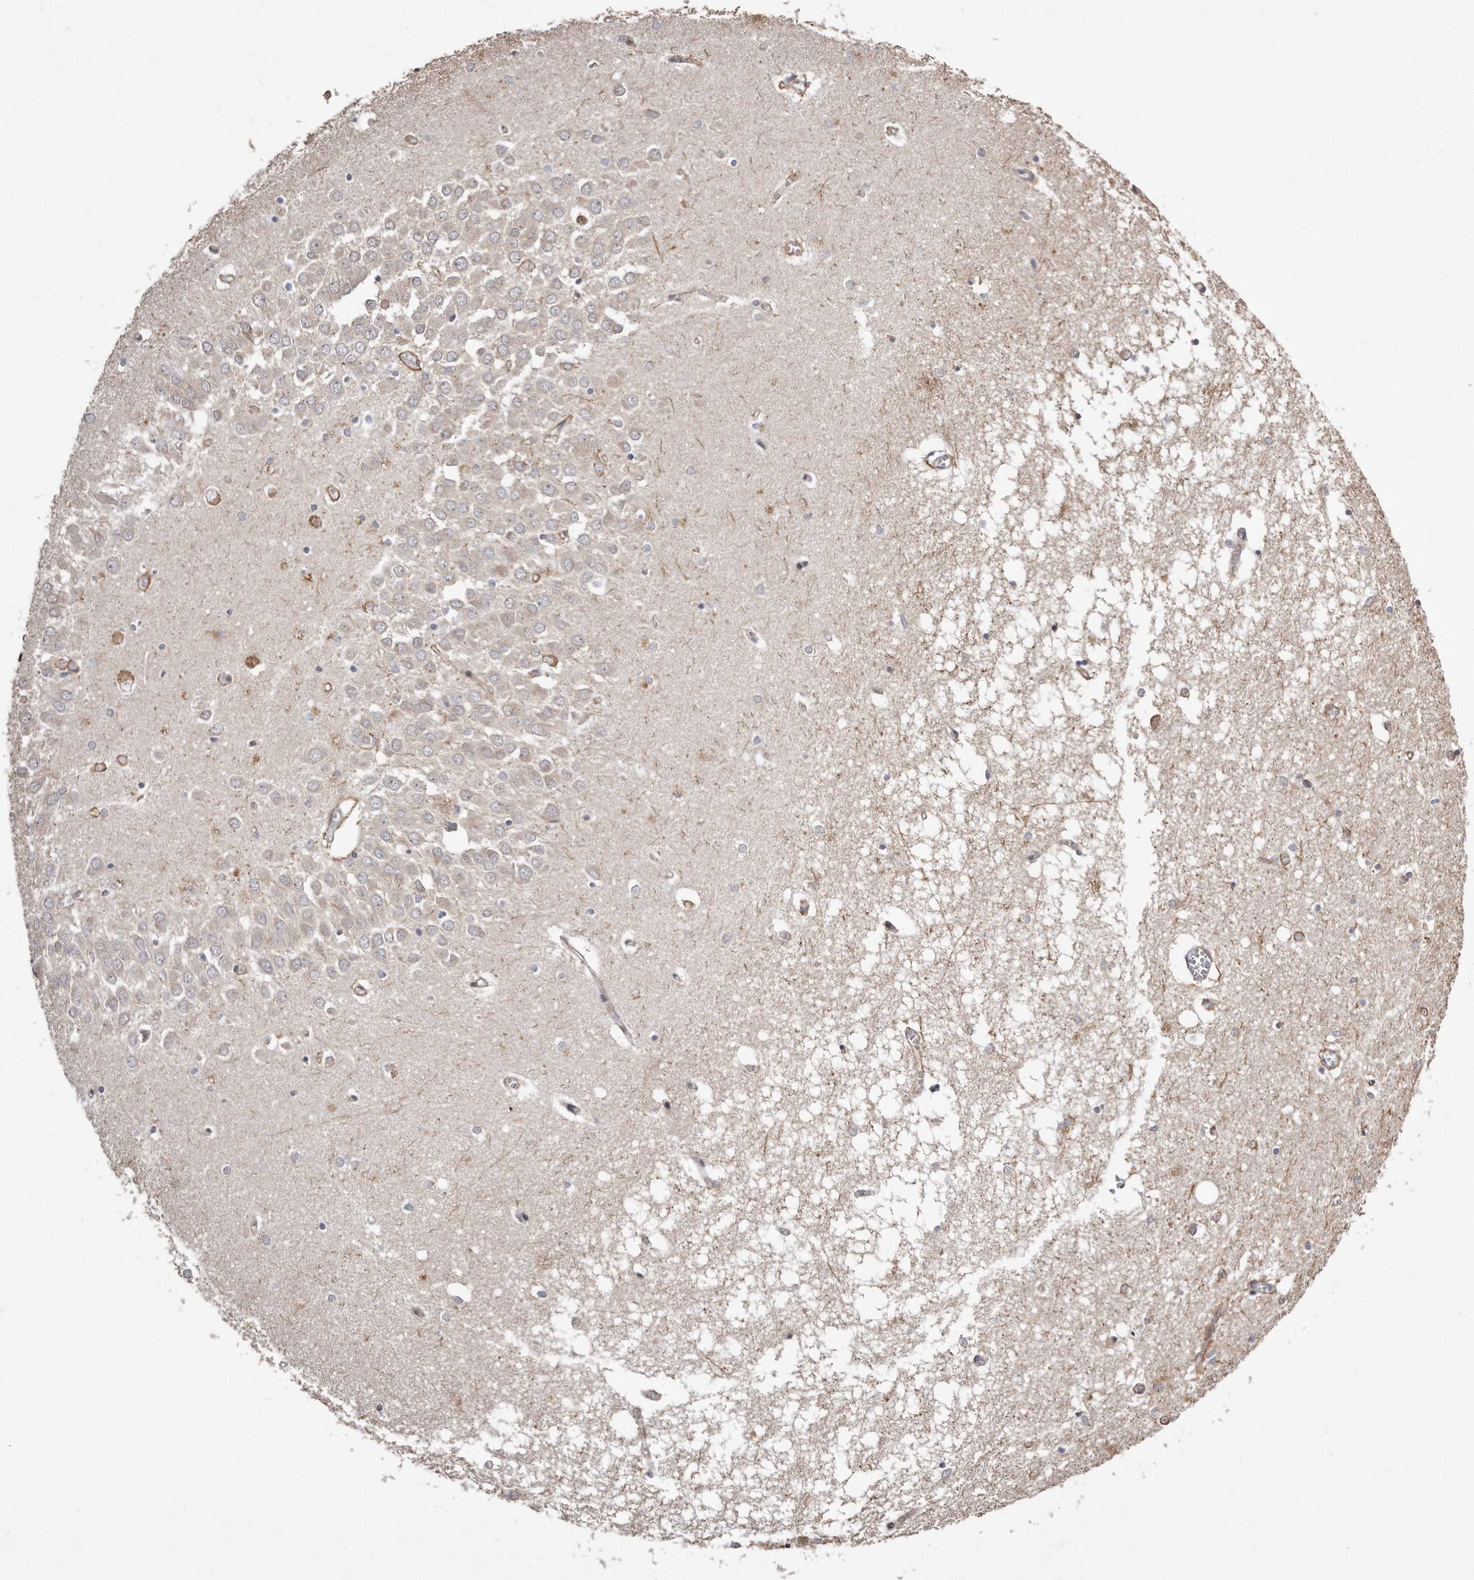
{"staining": {"intensity": "moderate", "quantity": "<25%", "location": "cytoplasmic/membranous"}, "tissue": "hippocampus", "cell_type": "Glial cells", "image_type": "normal", "snomed": [{"axis": "morphology", "description": "Normal tissue, NOS"}, {"axis": "topography", "description": "Hippocampus"}], "caption": "This micrograph shows IHC staining of normal human hippocampus, with low moderate cytoplasmic/membranous positivity in approximately <25% of glial cells.", "gene": "TRAPPC14", "patient": {"sex": "male", "age": 70}}